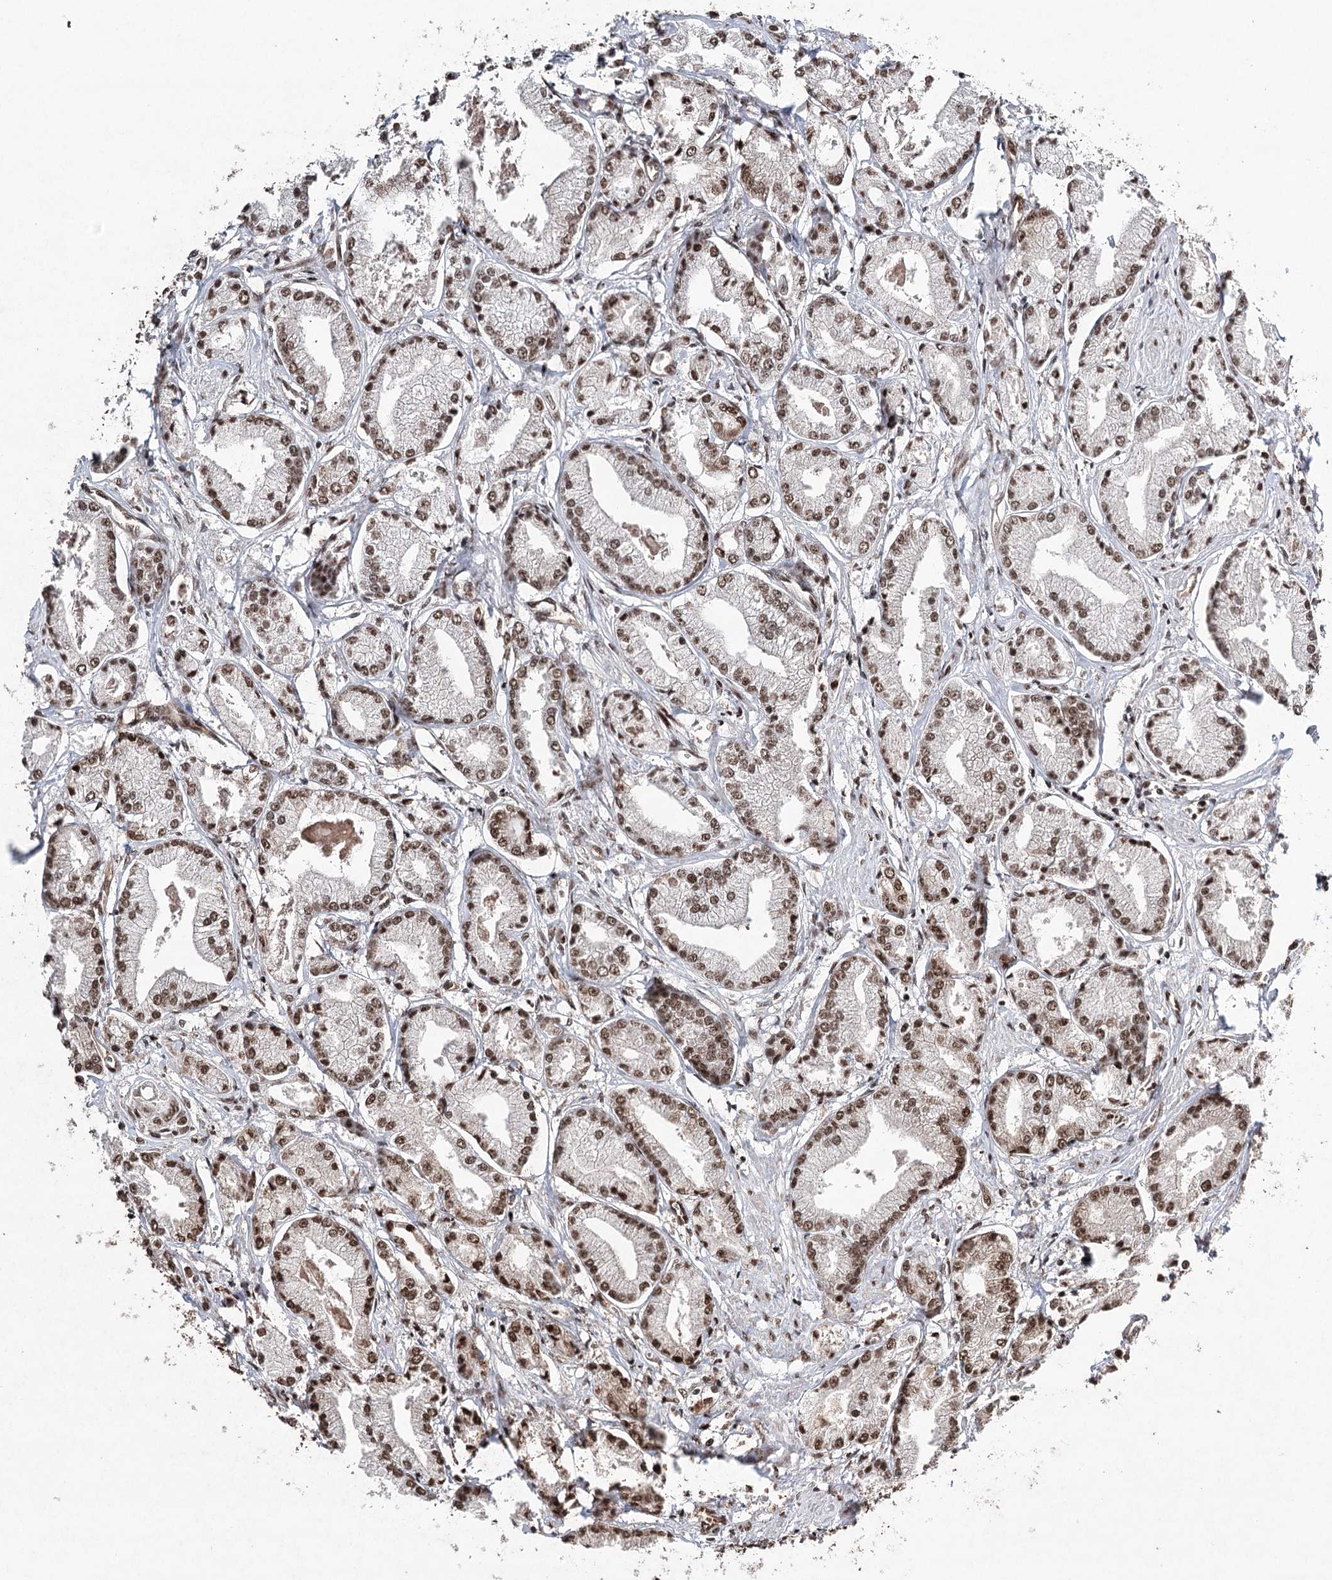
{"staining": {"intensity": "moderate", "quantity": ">75%", "location": "nuclear"}, "tissue": "prostate cancer", "cell_type": "Tumor cells", "image_type": "cancer", "snomed": [{"axis": "morphology", "description": "Adenocarcinoma, Low grade"}, {"axis": "topography", "description": "Prostate"}], "caption": "Immunohistochemistry photomicrograph of neoplastic tissue: low-grade adenocarcinoma (prostate) stained using immunohistochemistry displays medium levels of moderate protein expression localized specifically in the nuclear of tumor cells, appearing as a nuclear brown color.", "gene": "PDCD4", "patient": {"sex": "male", "age": 60}}